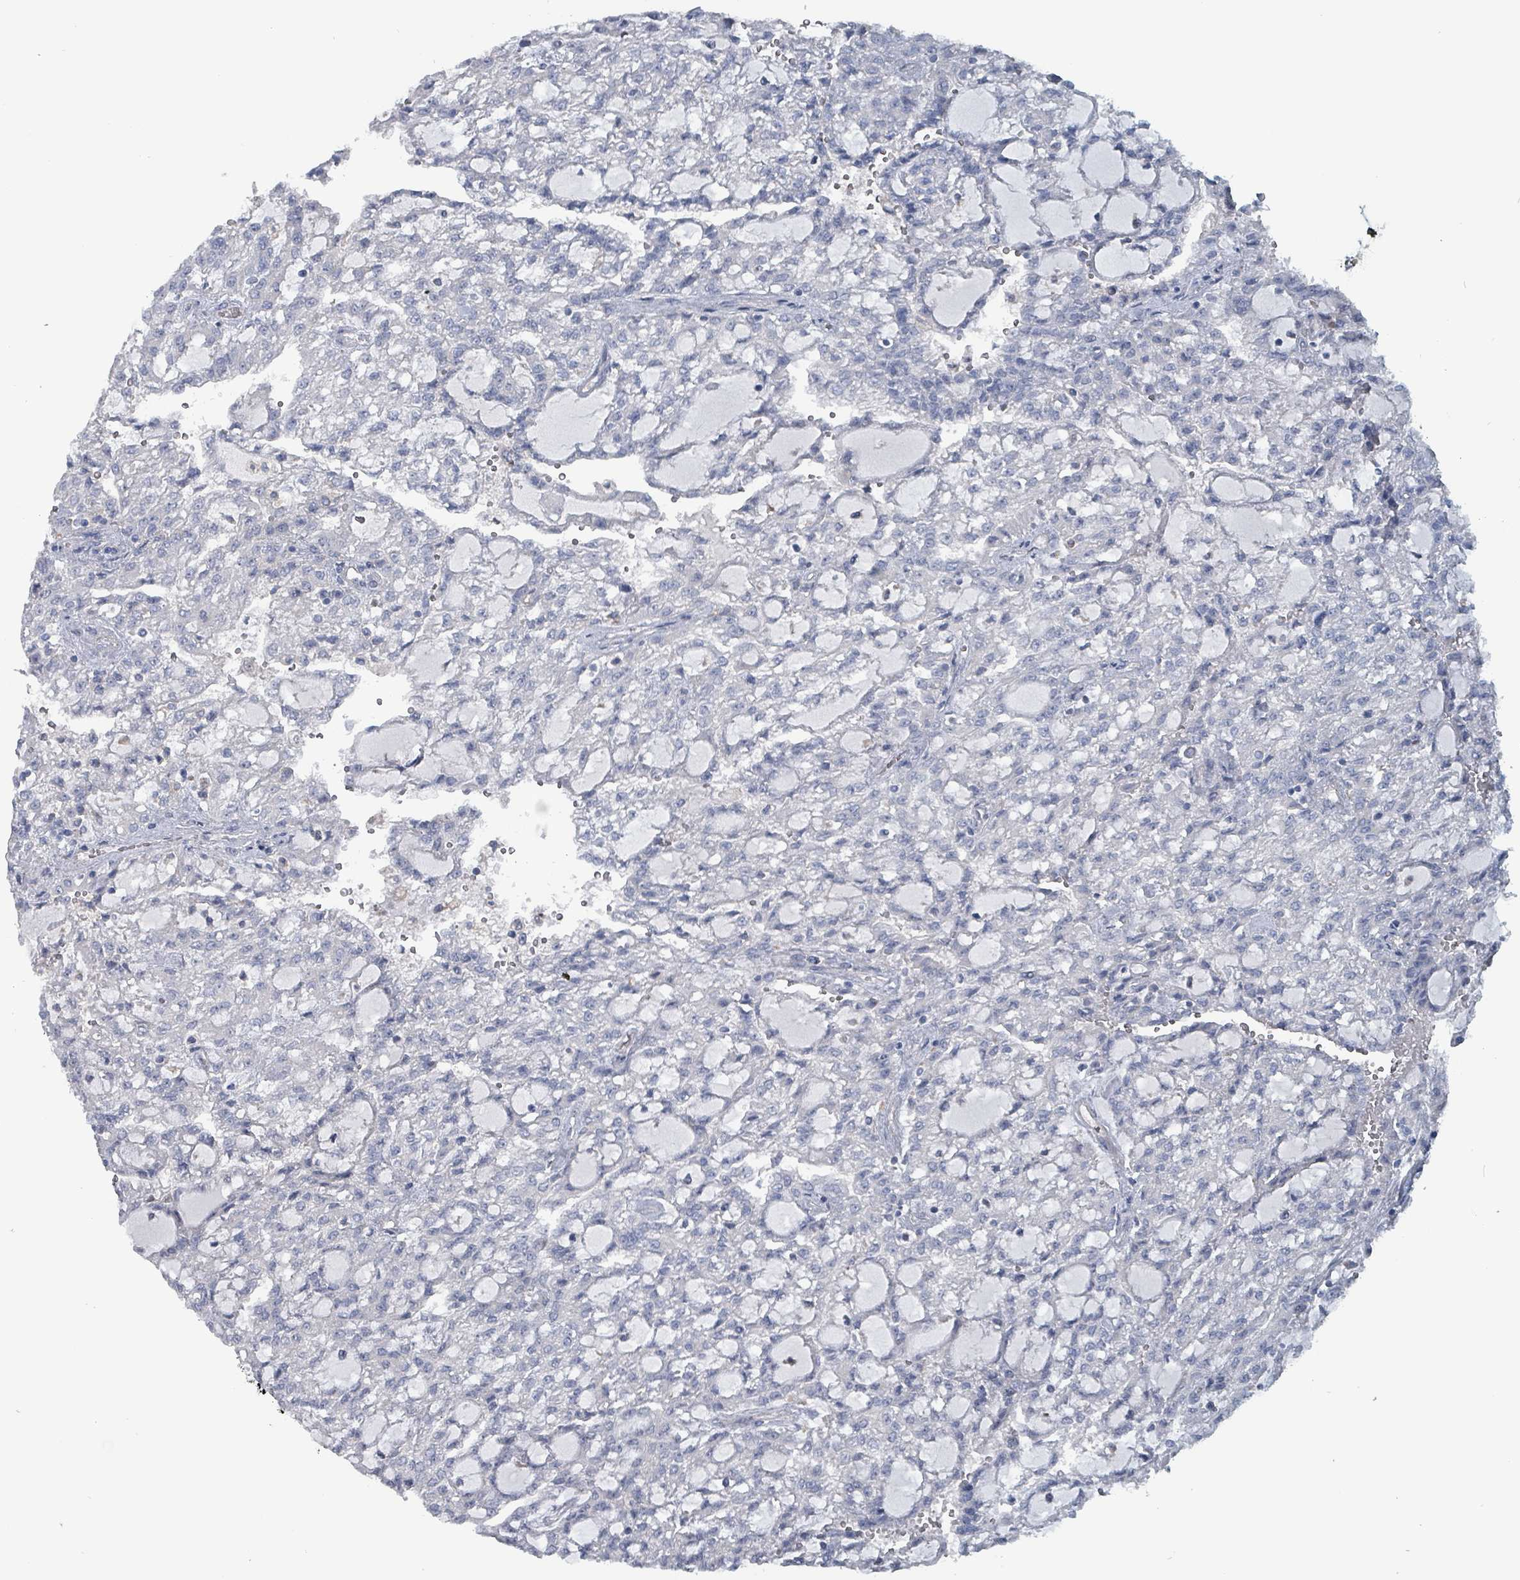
{"staining": {"intensity": "negative", "quantity": "none", "location": "none"}, "tissue": "renal cancer", "cell_type": "Tumor cells", "image_type": "cancer", "snomed": [{"axis": "morphology", "description": "Adenocarcinoma, NOS"}, {"axis": "topography", "description": "Kidney"}], "caption": "Tumor cells show no significant positivity in renal cancer. (Stains: DAB immunohistochemistry (IHC) with hematoxylin counter stain, Microscopy: brightfield microscopy at high magnification).", "gene": "TAAR5", "patient": {"sex": "male", "age": 63}}